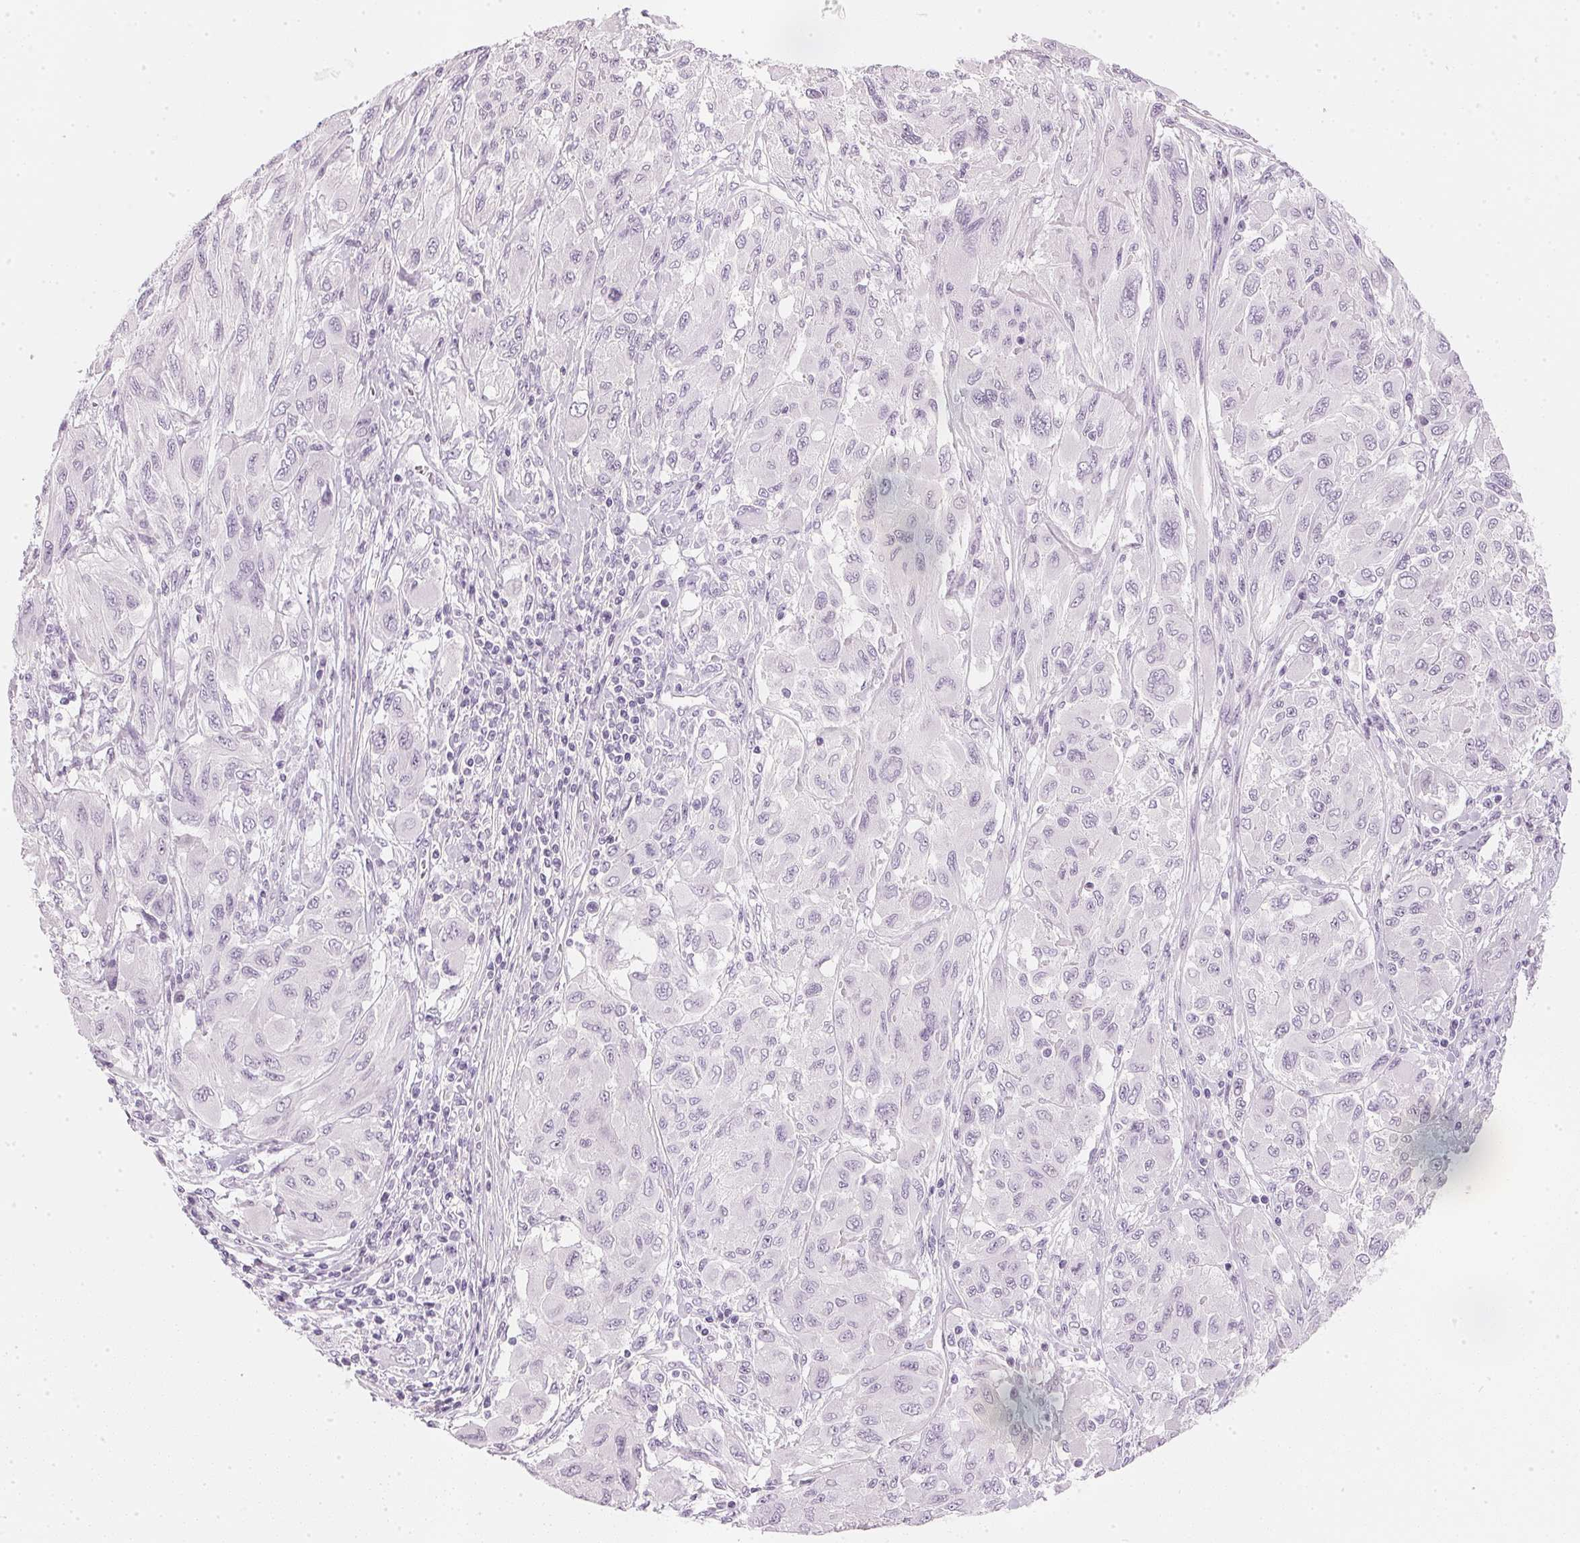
{"staining": {"intensity": "negative", "quantity": "none", "location": "none"}, "tissue": "melanoma", "cell_type": "Tumor cells", "image_type": "cancer", "snomed": [{"axis": "morphology", "description": "Malignant melanoma, NOS"}, {"axis": "topography", "description": "Skin"}], "caption": "Immunohistochemistry photomicrograph of malignant melanoma stained for a protein (brown), which demonstrates no expression in tumor cells.", "gene": "CHST4", "patient": {"sex": "female", "age": 91}}